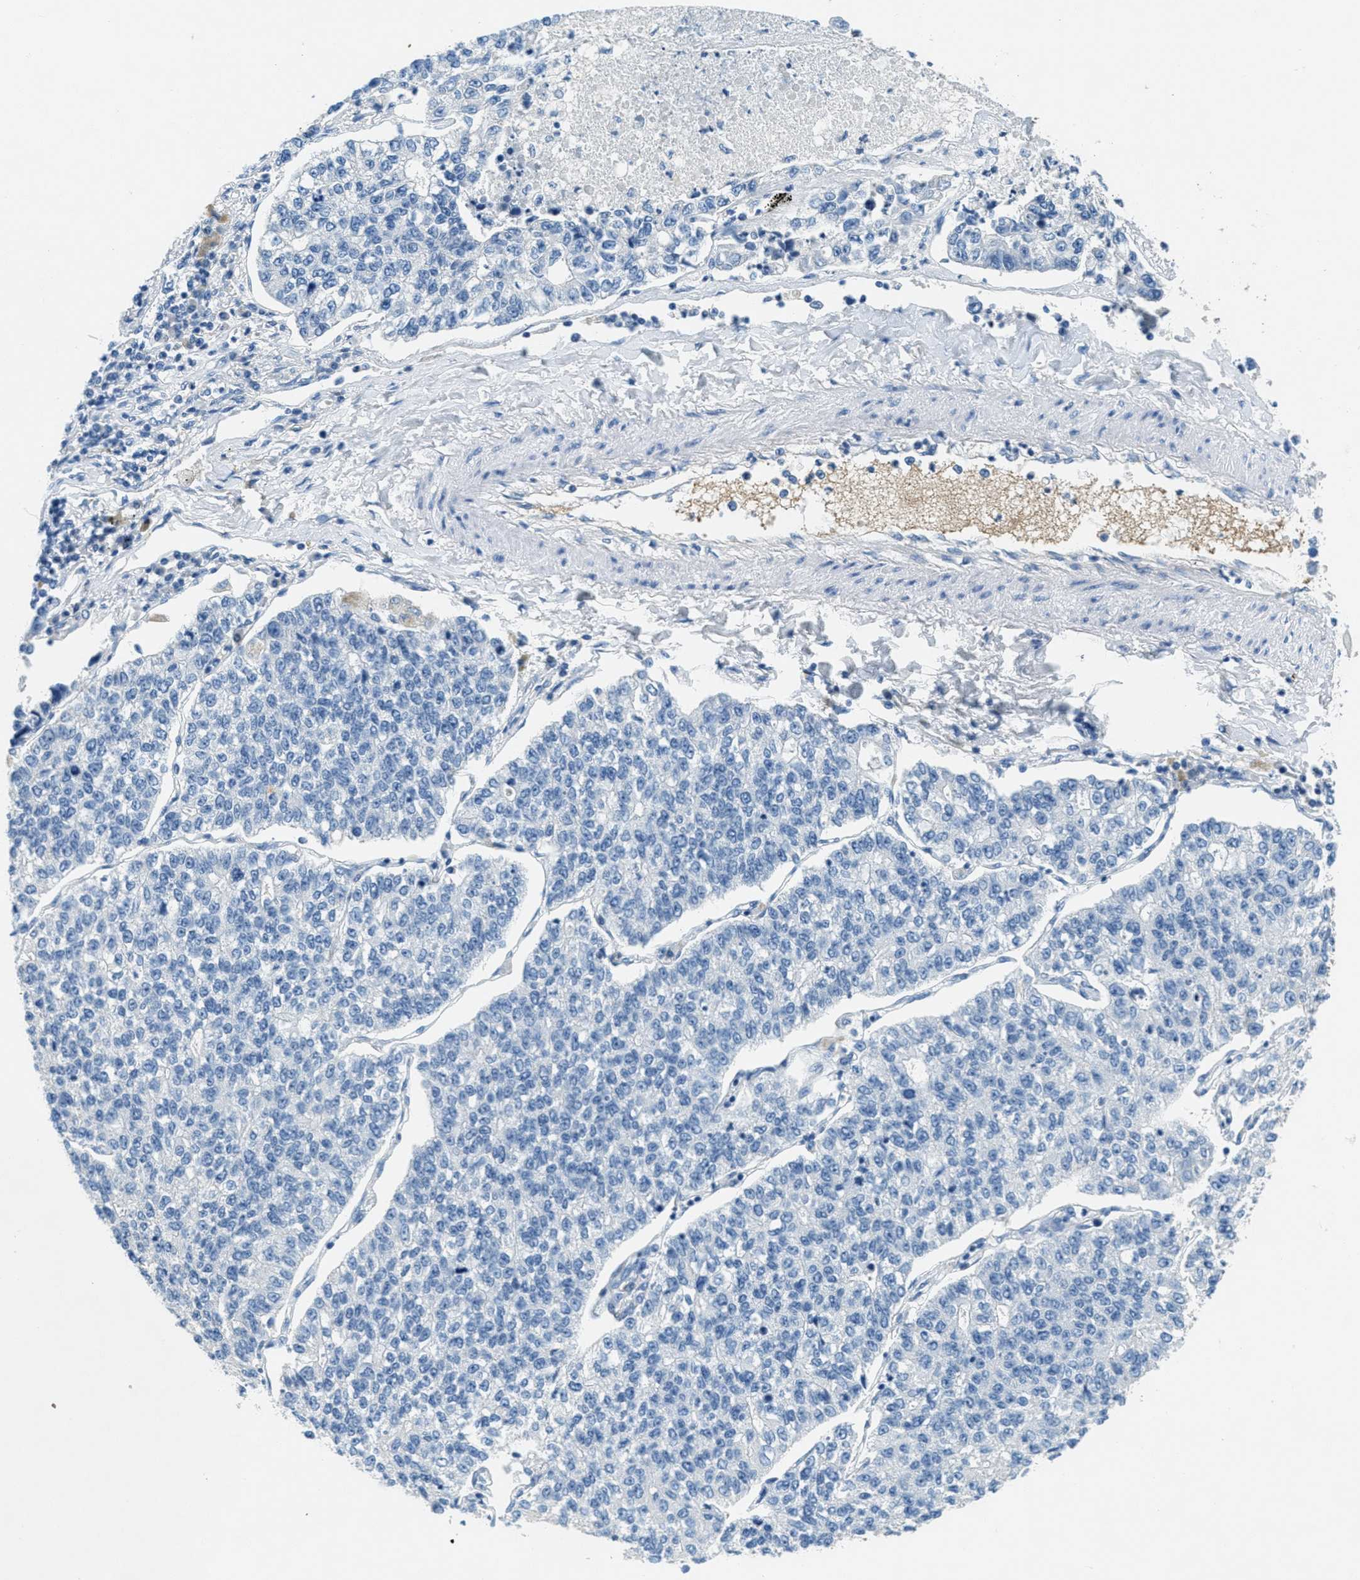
{"staining": {"intensity": "negative", "quantity": "none", "location": "none"}, "tissue": "lung cancer", "cell_type": "Tumor cells", "image_type": "cancer", "snomed": [{"axis": "morphology", "description": "Adenocarcinoma, NOS"}, {"axis": "topography", "description": "Lung"}], "caption": "IHC image of neoplastic tissue: human lung cancer stained with DAB (3,3'-diaminobenzidine) displays no significant protein staining in tumor cells.", "gene": "A2M", "patient": {"sex": "male", "age": 49}}